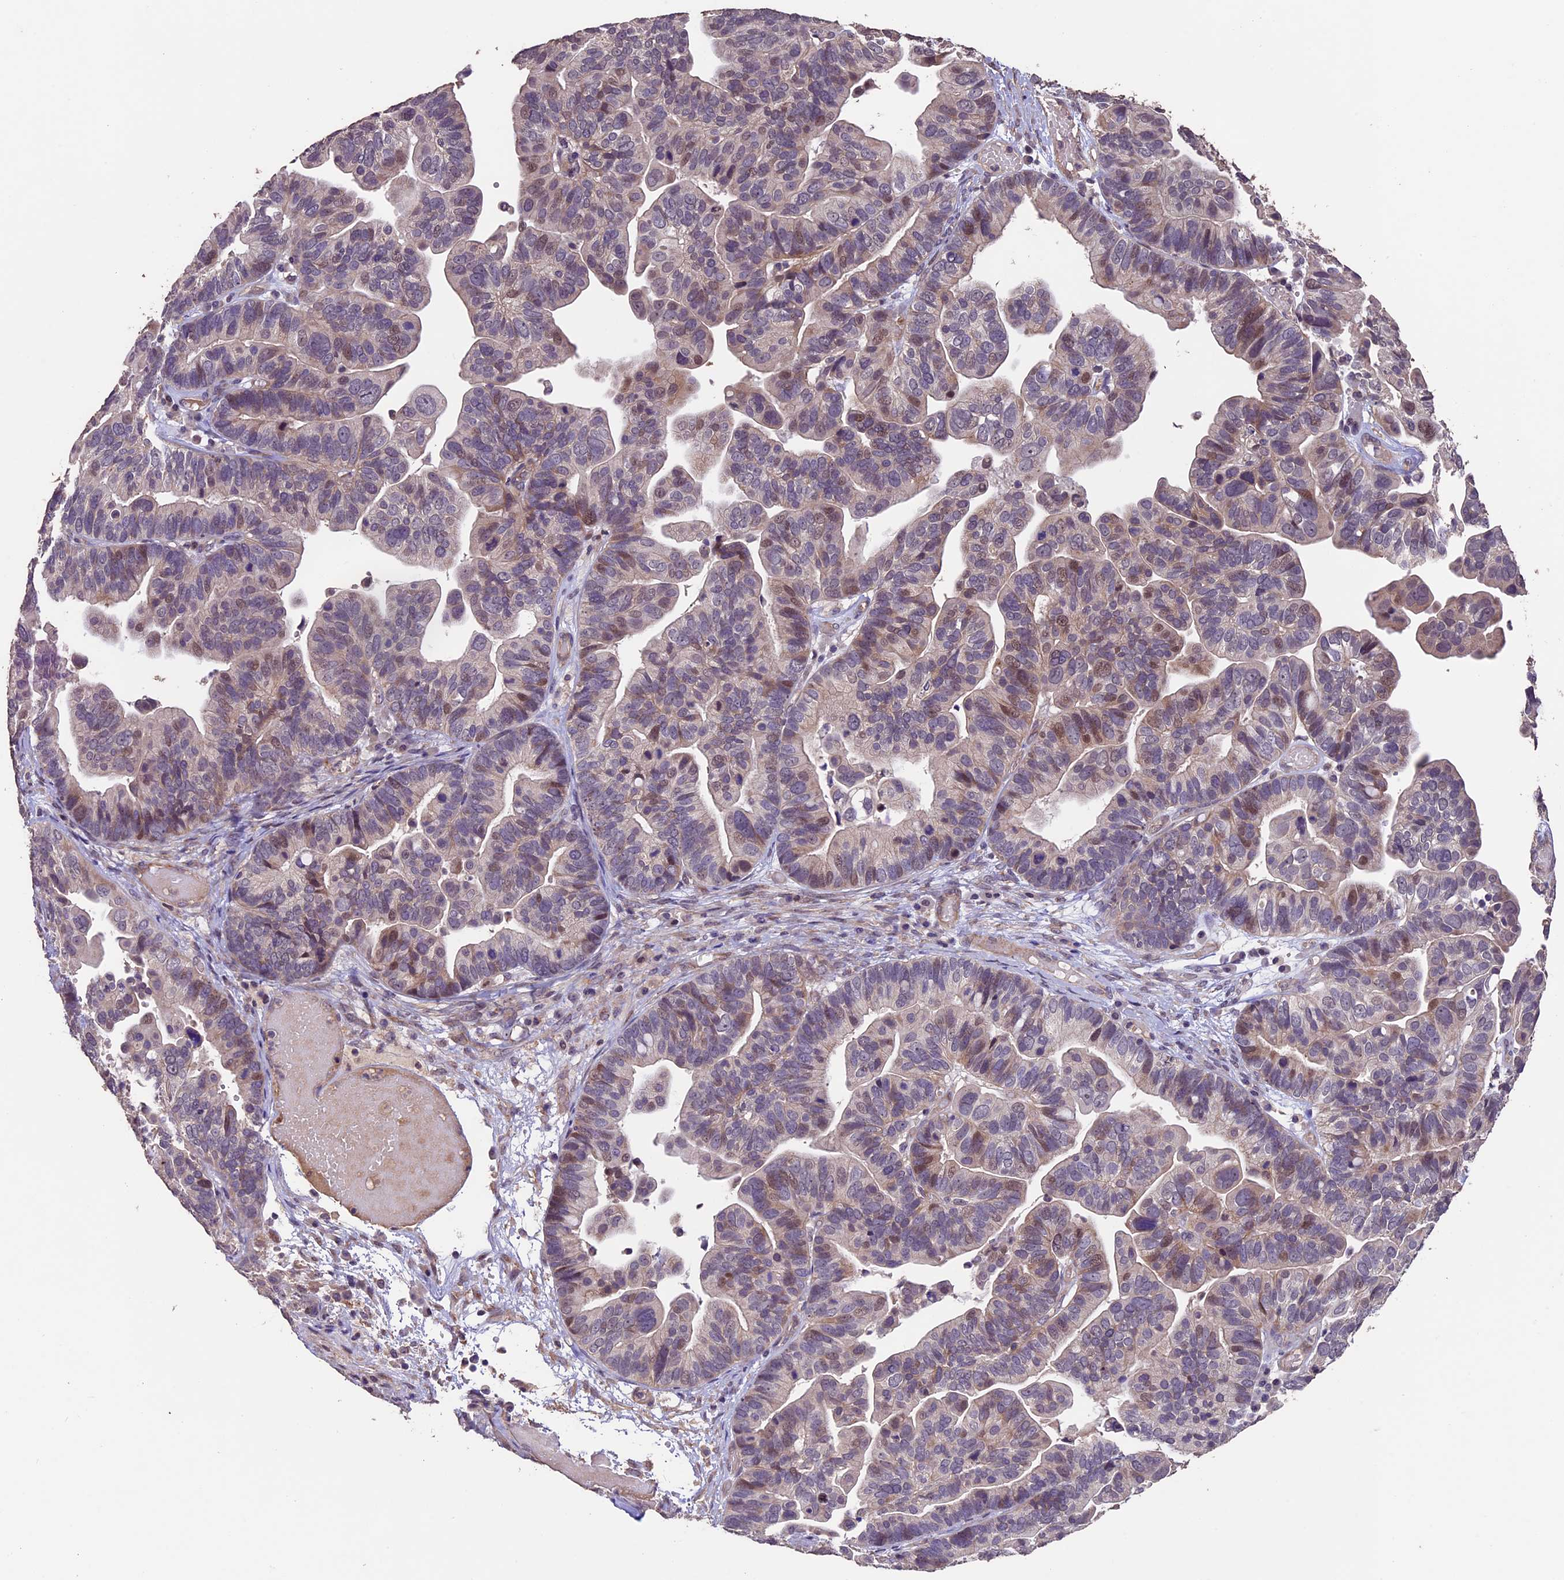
{"staining": {"intensity": "weak", "quantity": "25%-75%", "location": "cytoplasmic/membranous,nuclear"}, "tissue": "ovarian cancer", "cell_type": "Tumor cells", "image_type": "cancer", "snomed": [{"axis": "morphology", "description": "Cystadenocarcinoma, serous, NOS"}, {"axis": "topography", "description": "Ovary"}], "caption": "A brown stain highlights weak cytoplasmic/membranous and nuclear expression of a protein in human ovarian cancer (serous cystadenocarcinoma) tumor cells.", "gene": "GNB5", "patient": {"sex": "female", "age": 56}}